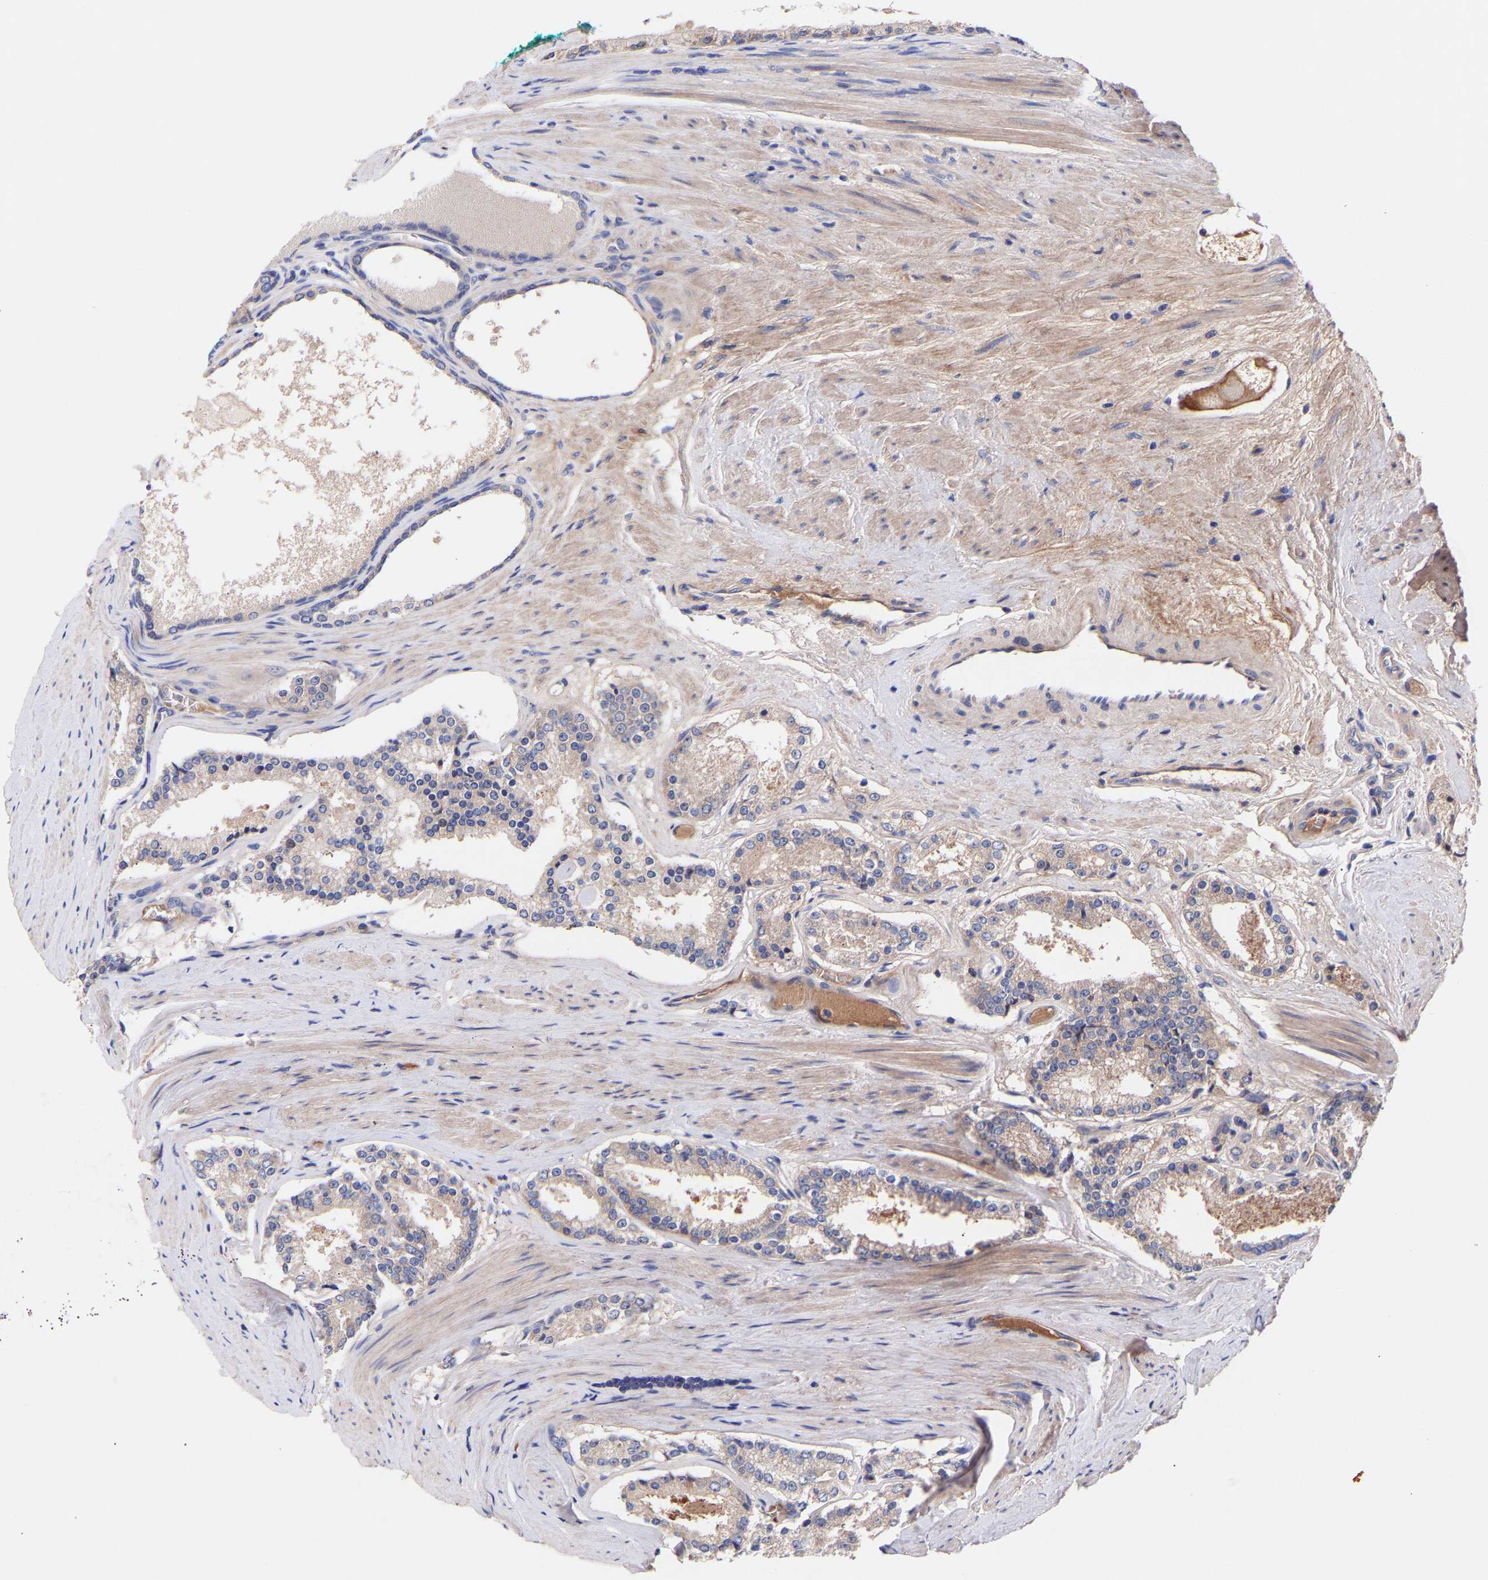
{"staining": {"intensity": "weak", "quantity": "<25%", "location": "cytoplasmic/membranous"}, "tissue": "prostate cancer", "cell_type": "Tumor cells", "image_type": "cancer", "snomed": [{"axis": "morphology", "description": "Adenocarcinoma, Low grade"}, {"axis": "topography", "description": "Prostate"}], "caption": "A micrograph of prostate adenocarcinoma (low-grade) stained for a protein demonstrates no brown staining in tumor cells.", "gene": "AIMP2", "patient": {"sex": "male", "age": 70}}